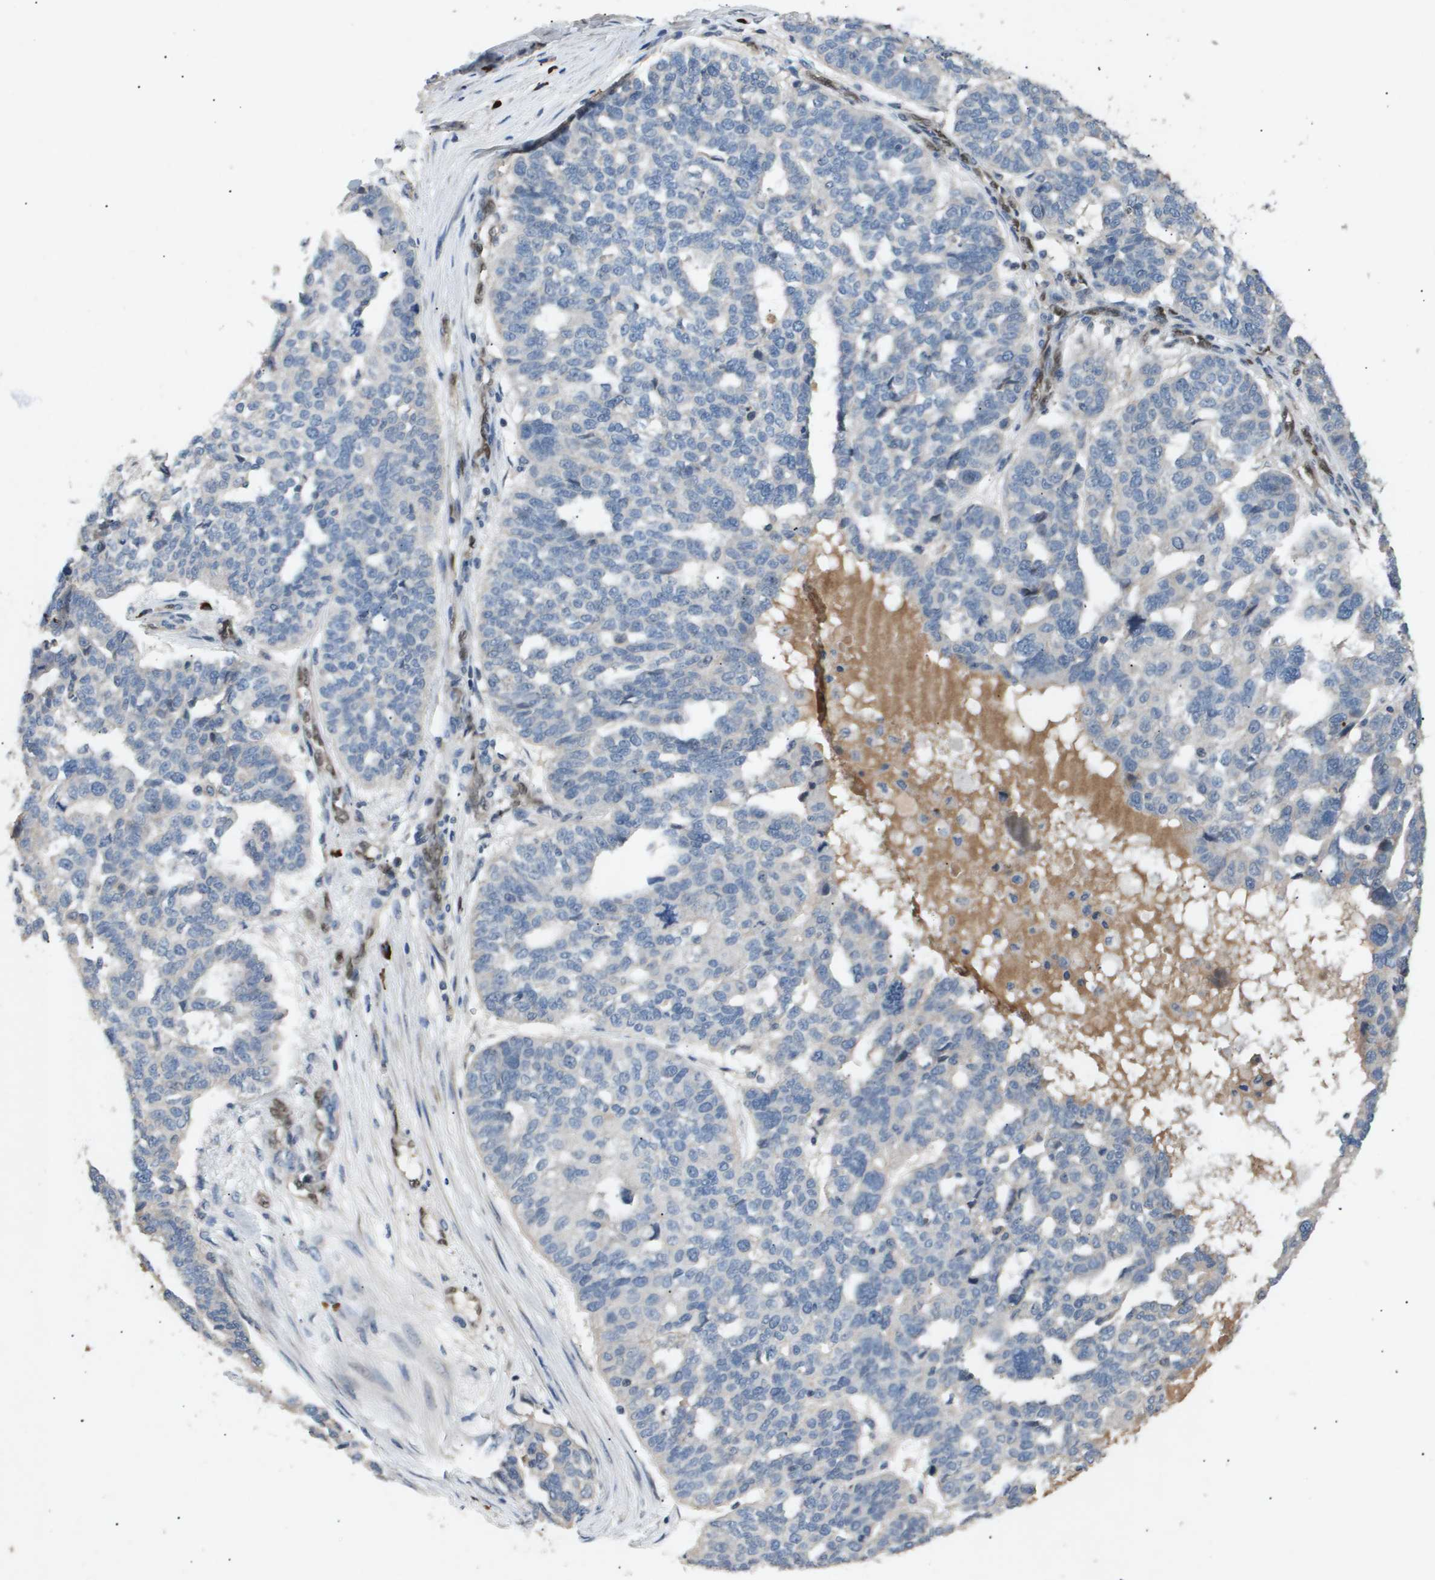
{"staining": {"intensity": "negative", "quantity": "none", "location": "none"}, "tissue": "ovarian cancer", "cell_type": "Tumor cells", "image_type": "cancer", "snomed": [{"axis": "morphology", "description": "Cystadenocarcinoma, serous, NOS"}, {"axis": "topography", "description": "Ovary"}], "caption": "A high-resolution photomicrograph shows immunohistochemistry (IHC) staining of ovarian cancer (serous cystadenocarcinoma), which demonstrates no significant staining in tumor cells.", "gene": "ERG", "patient": {"sex": "female", "age": 59}}